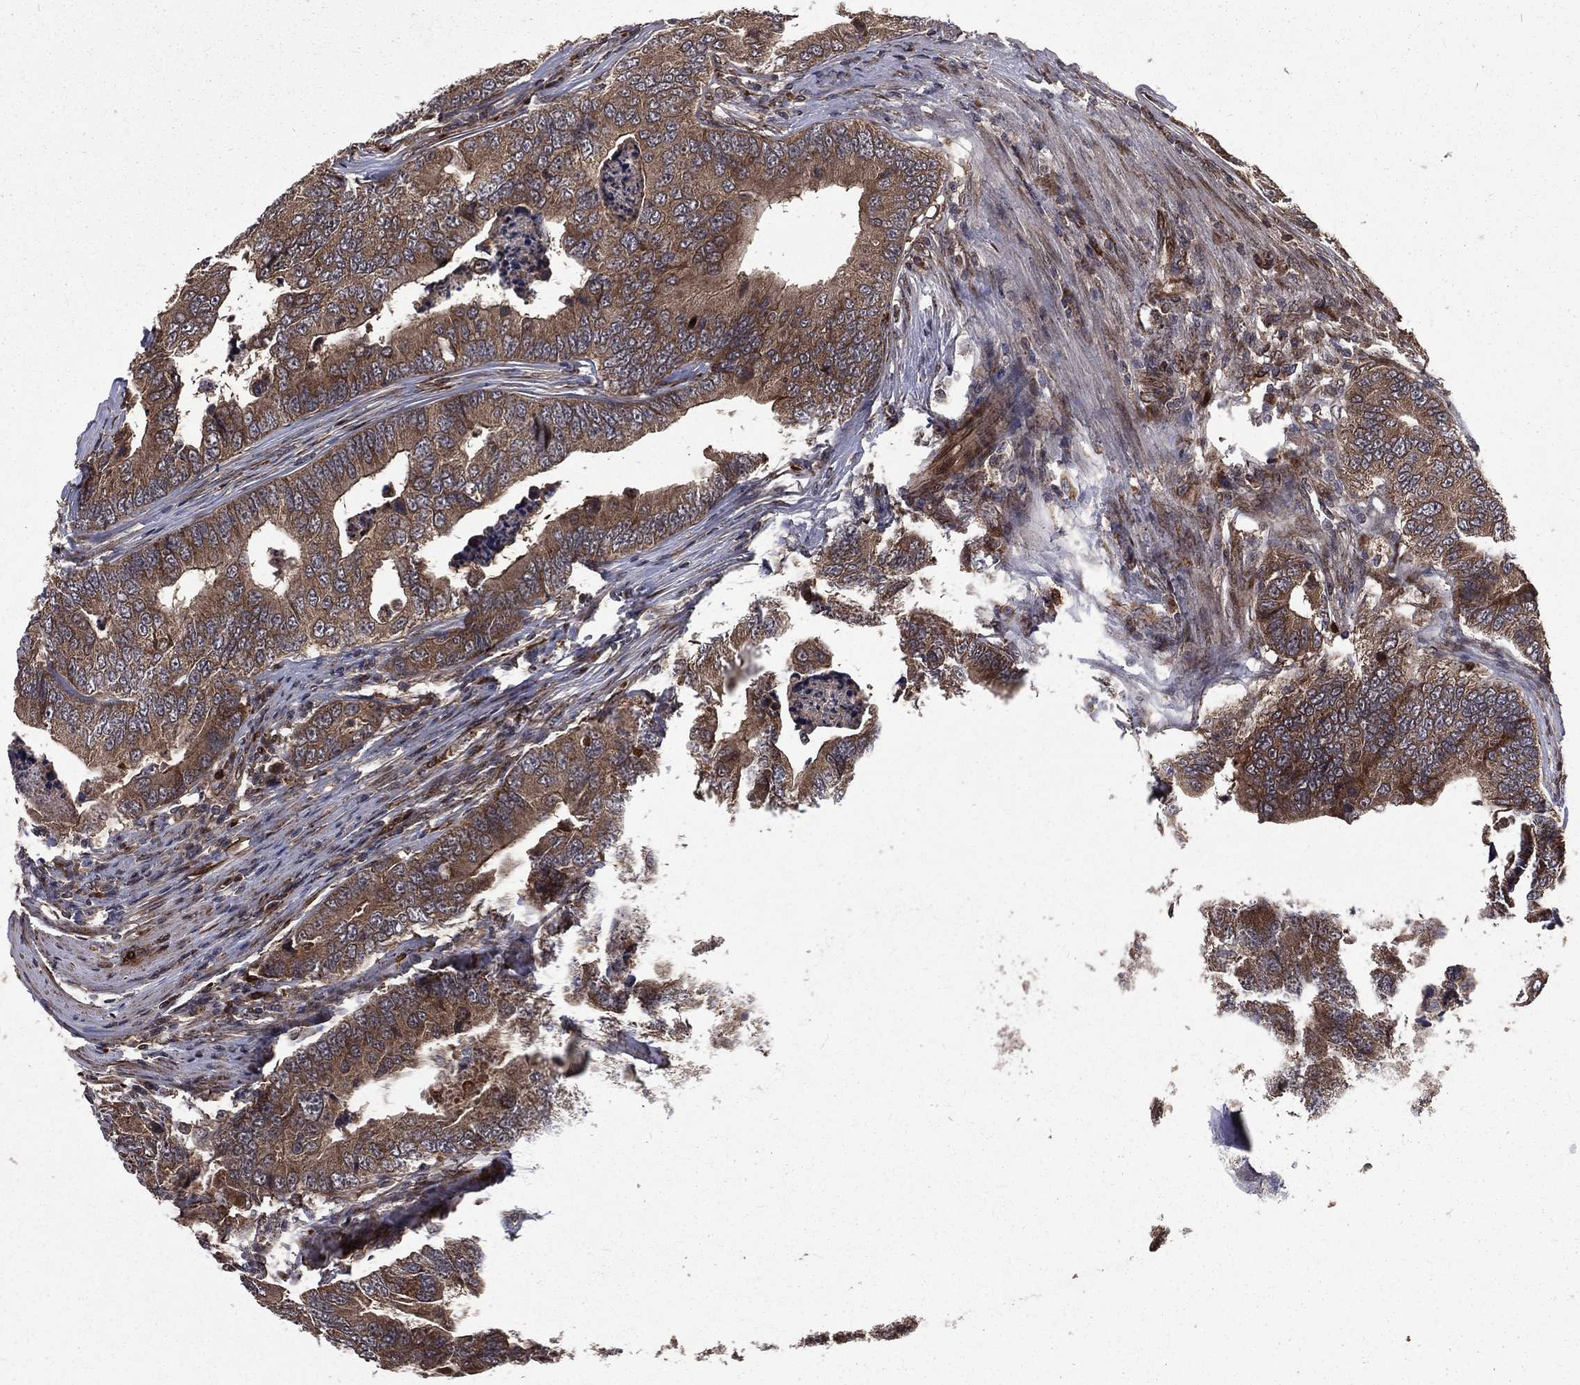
{"staining": {"intensity": "moderate", "quantity": ">75%", "location": "cytoplasmic/membranous"}, "tissue": "colorectal cancer", "cell_type": "Tumor cells", "image_type": "cancer", "snomed": [{"axis": "morphology", "description": "Adenocarcinoma, NOS"}, {"axis": "topography", "description": "Colon"}], "caption": "Immunohistochemical staining of human colorectal cancer shows medium levels of moderate cytoplasmic/membranous protein positivity in about >75% of tumor cells.", "gene": "LENG8", "patient": {"sex": "female", "age": 72}}